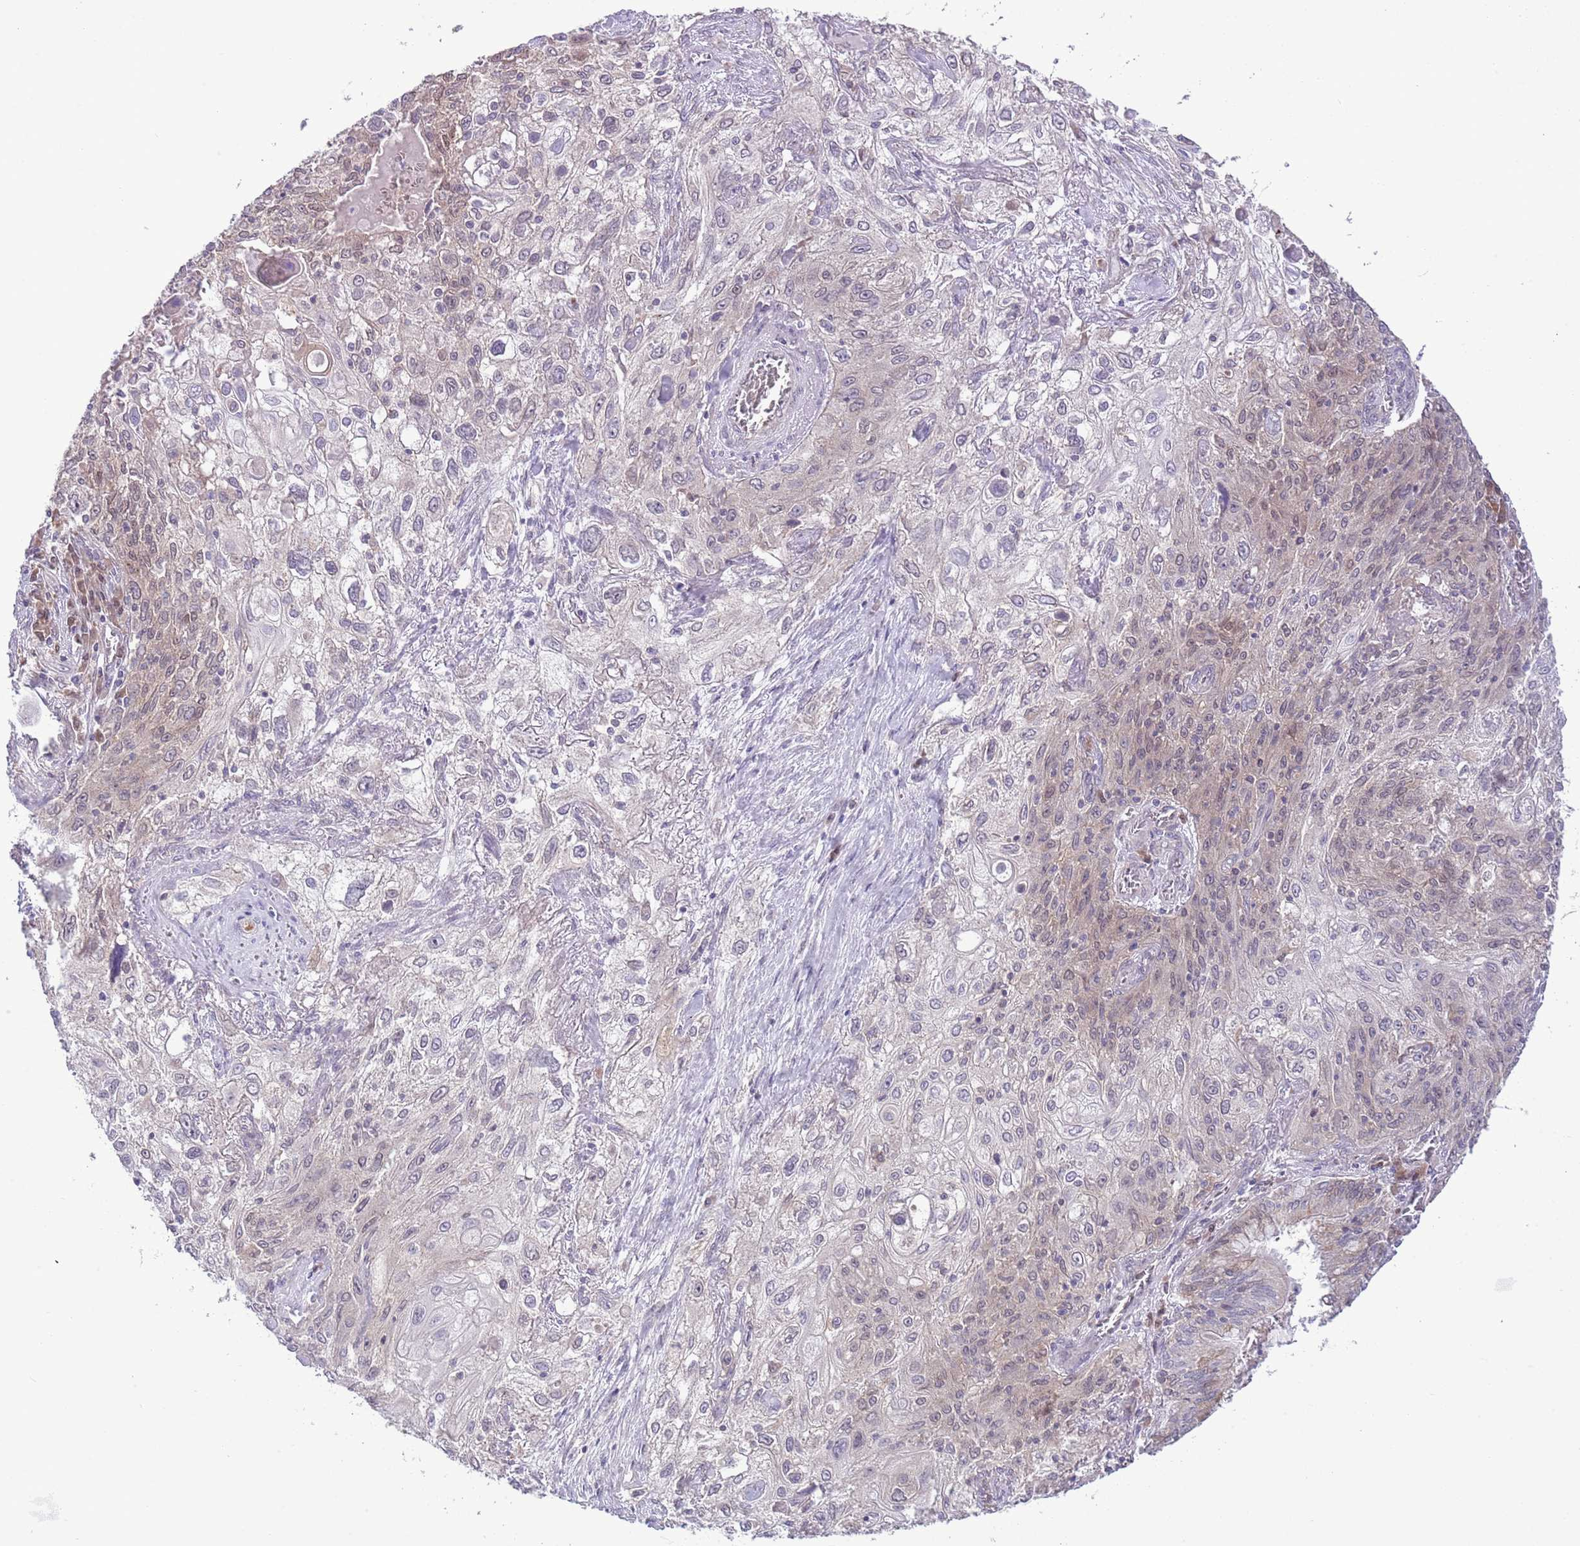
{"staining": {"intensity": "negative", "quantity": "none", "location": "none"}, "tissue": "lung cancer", "cell_type": "Tumor cells", "image_type": "cancer", "snomed": [{"axis": "morphology", "description": "Squamous cell carcinoma, NOS"}, {"axis": "topography", "description": "Lung"}], "caption": "Immunohistochemistry (IHC) histopathology image of neoplastic tissue: squamous cell carcinoma (lung) stained with DAB reveals no significant protein expression in tumor cells.", "gene": "GALK2", "patient": {"sex": "female", "age": 69}}